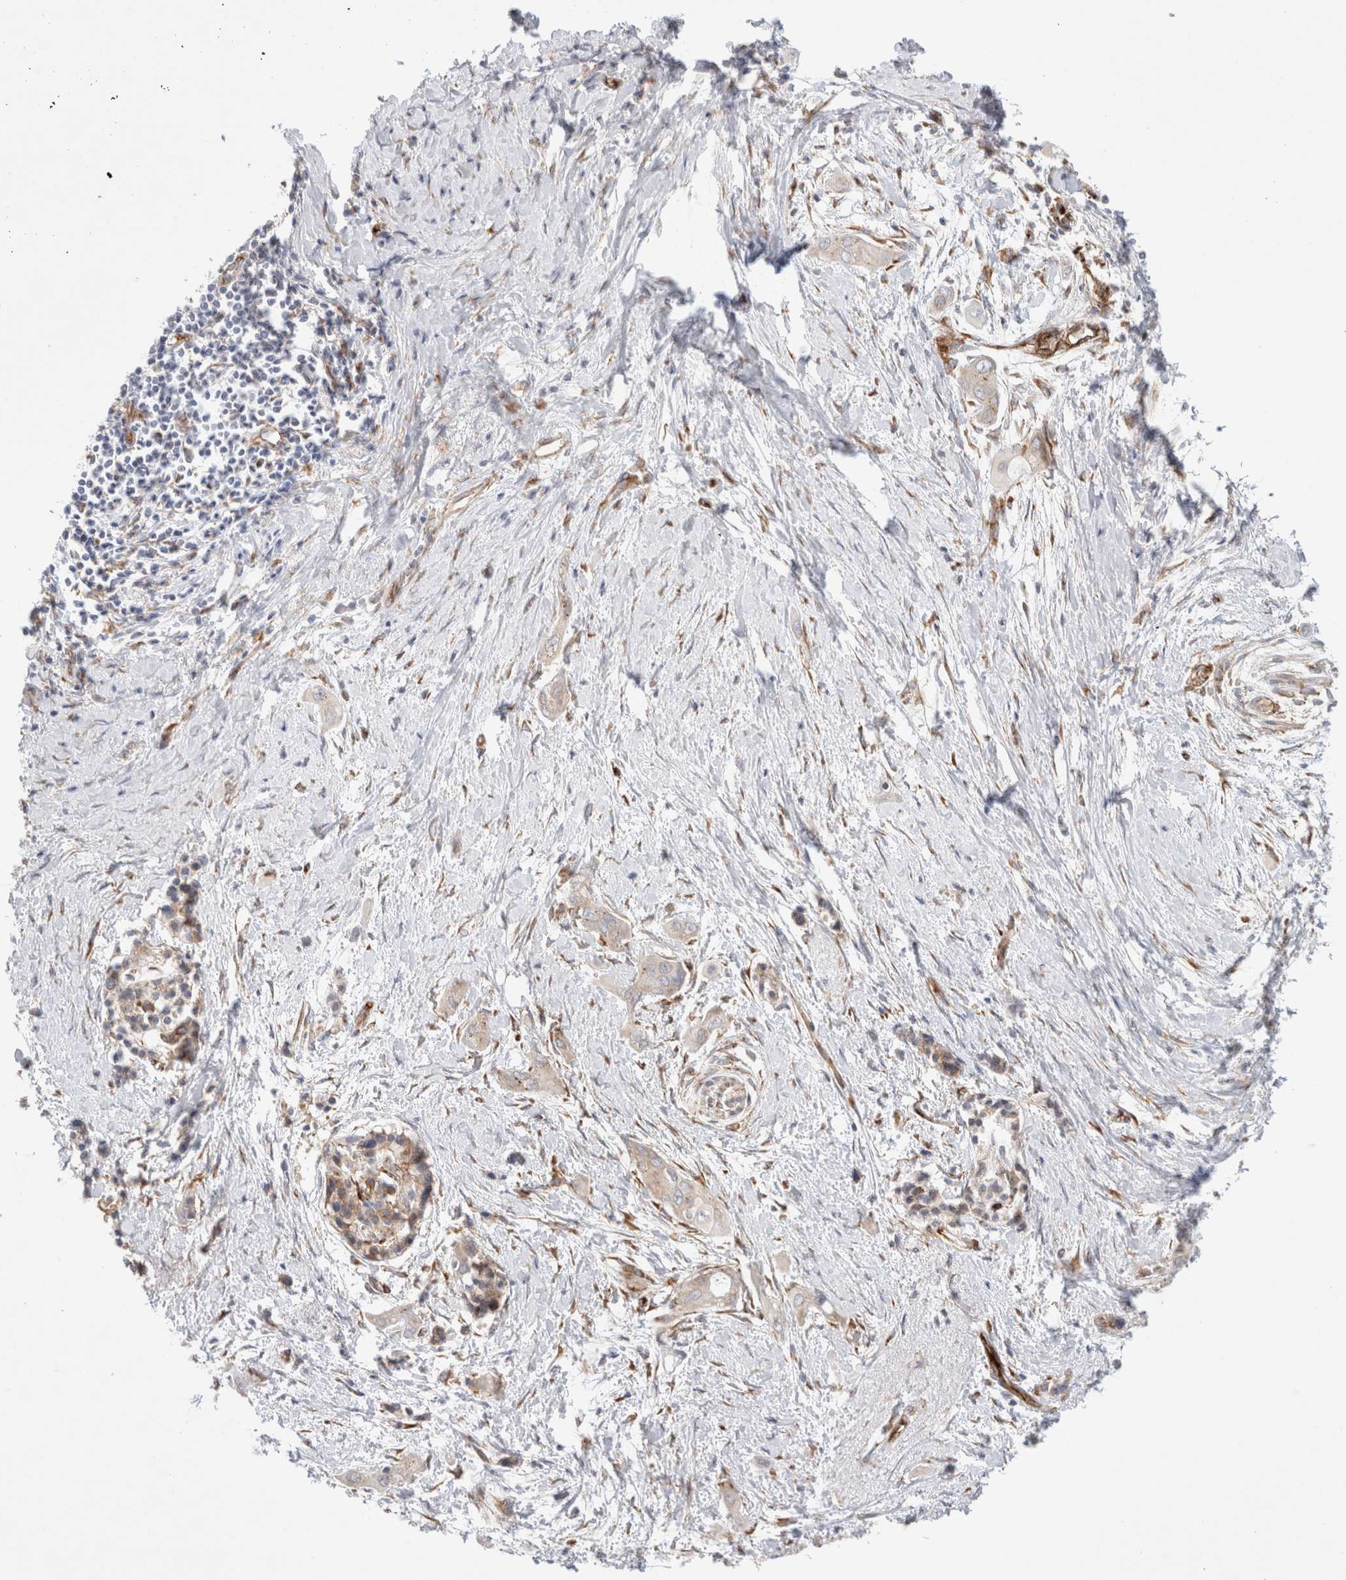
{"staining": {"intensity": "weak", "quantity": ">75%", "location": "cytoplasmic/membranous"}, "tissue": "pancreatic cancer", "cell_type": "Tumor cells", "image_type": "cancer", "snomed": [{"axis": "morphology", "description": "Adenocarcinoma, NOS"}, {"axis": "topography", "description": "Pancreas"}], "caption": "This histopathology image shows pancreatic cancer (adenocarcinoma) stained with immunohistochemistry (IHC) to label a protein in brown. The cytoplasmic/membranous of tumor cells show weak positivity for the protein. Nuclei are counter-stained blue.", "gene": "CNPY4", "patient": {"sex": "male", "age": 59}}